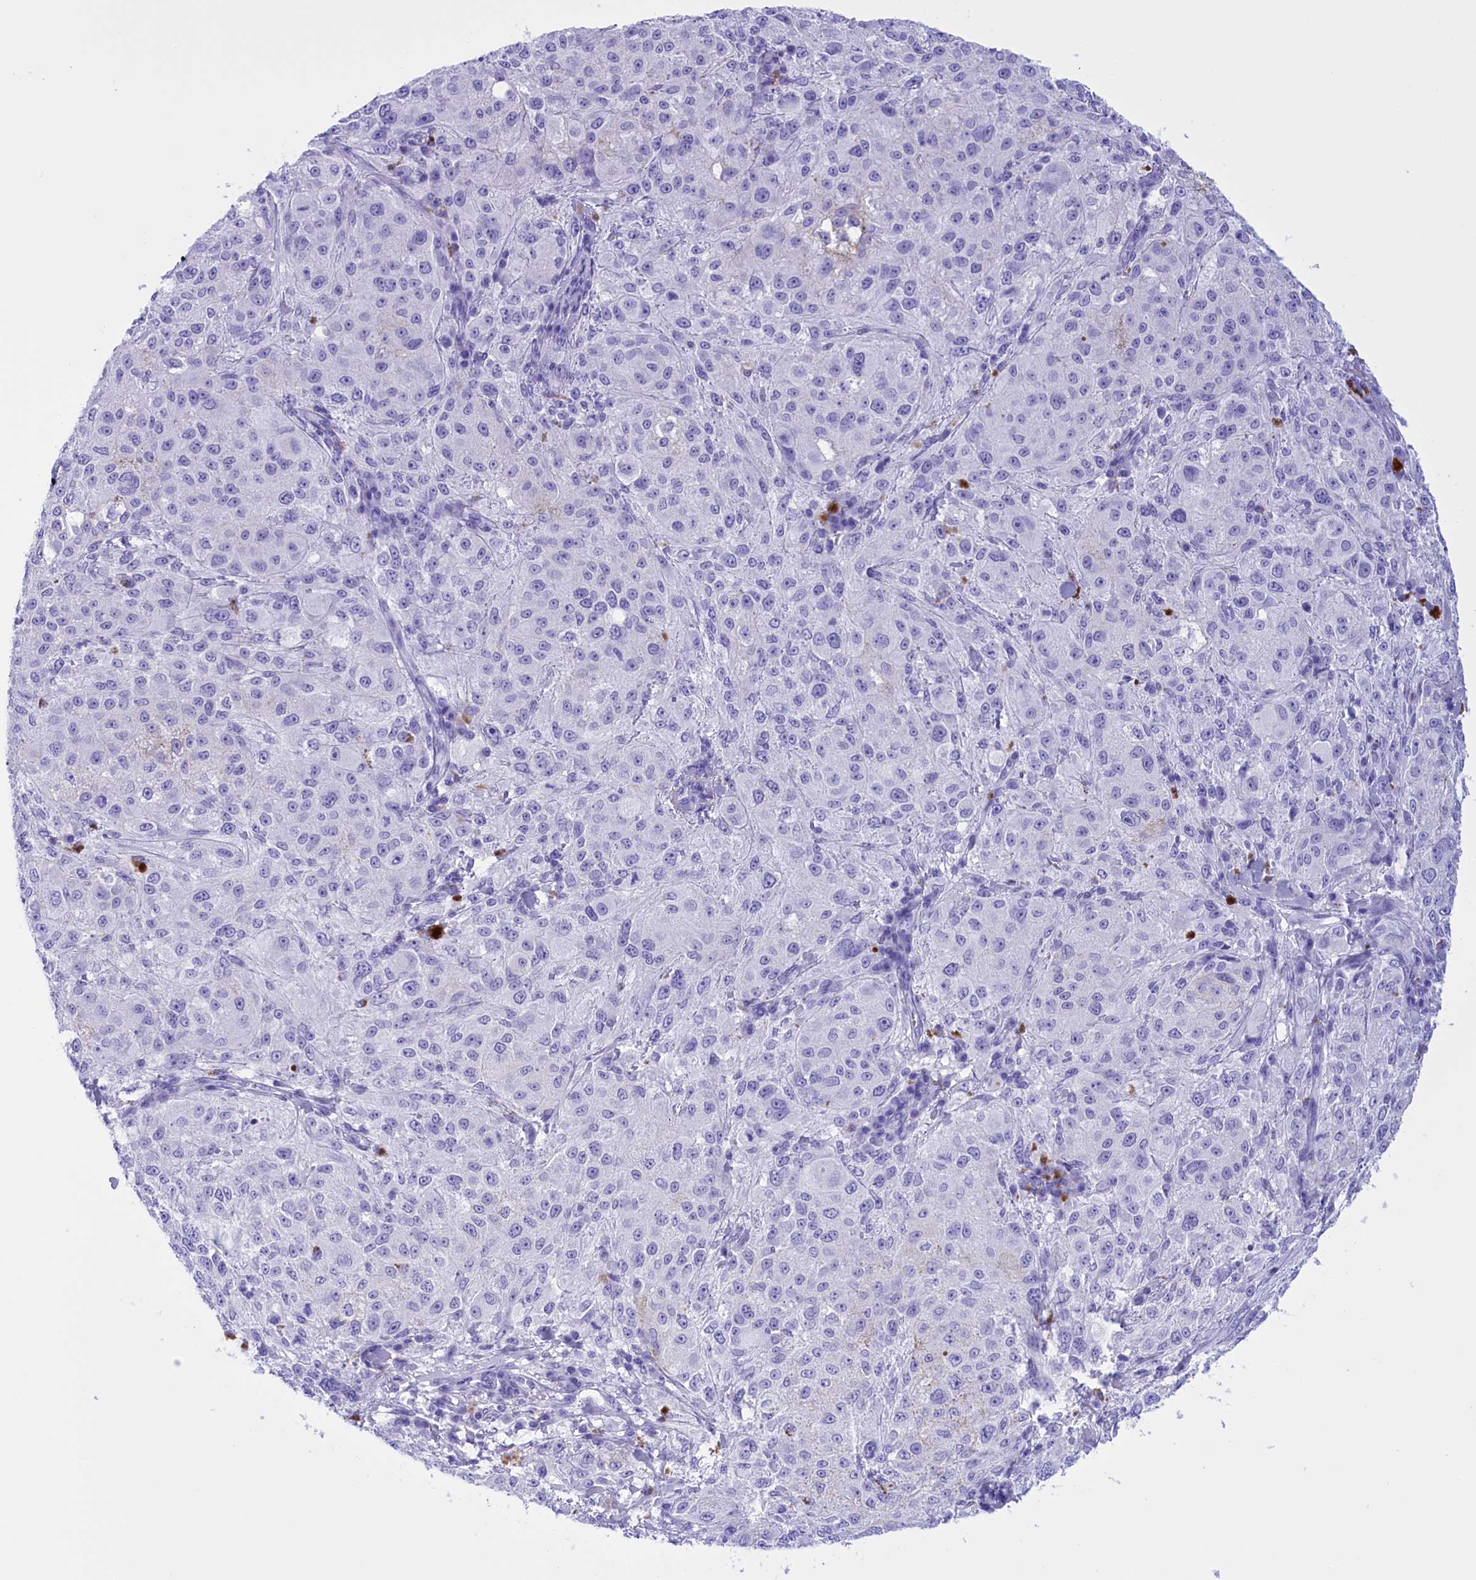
{"staining": {"intensity": "negative", "quantity": "none", "location": "none"}, "tissue": "melanoma", "cell_type": "Tumor cells", "image_type": "cancer", "snomed": [{"axis": "morphology", "description": "Necrosis, NOS"}, {"axis": "morphology", "description": "Malignant melanoma, NOS"}, {"axis": "topography", "description": "Skin"}], "caption": "A high-resolution image shows IHC staining of melanoma, which reveals no significant expression in tumor cells. The staining was performed using DAB (3,3'-diaminobenzidine) to visualize the protein expression in brown, while the nuclei were stained in blue with hematoxylin (Magnification: 20x).", "gene": "BRI3", "patient": {"sex": "female", "age": 87}}